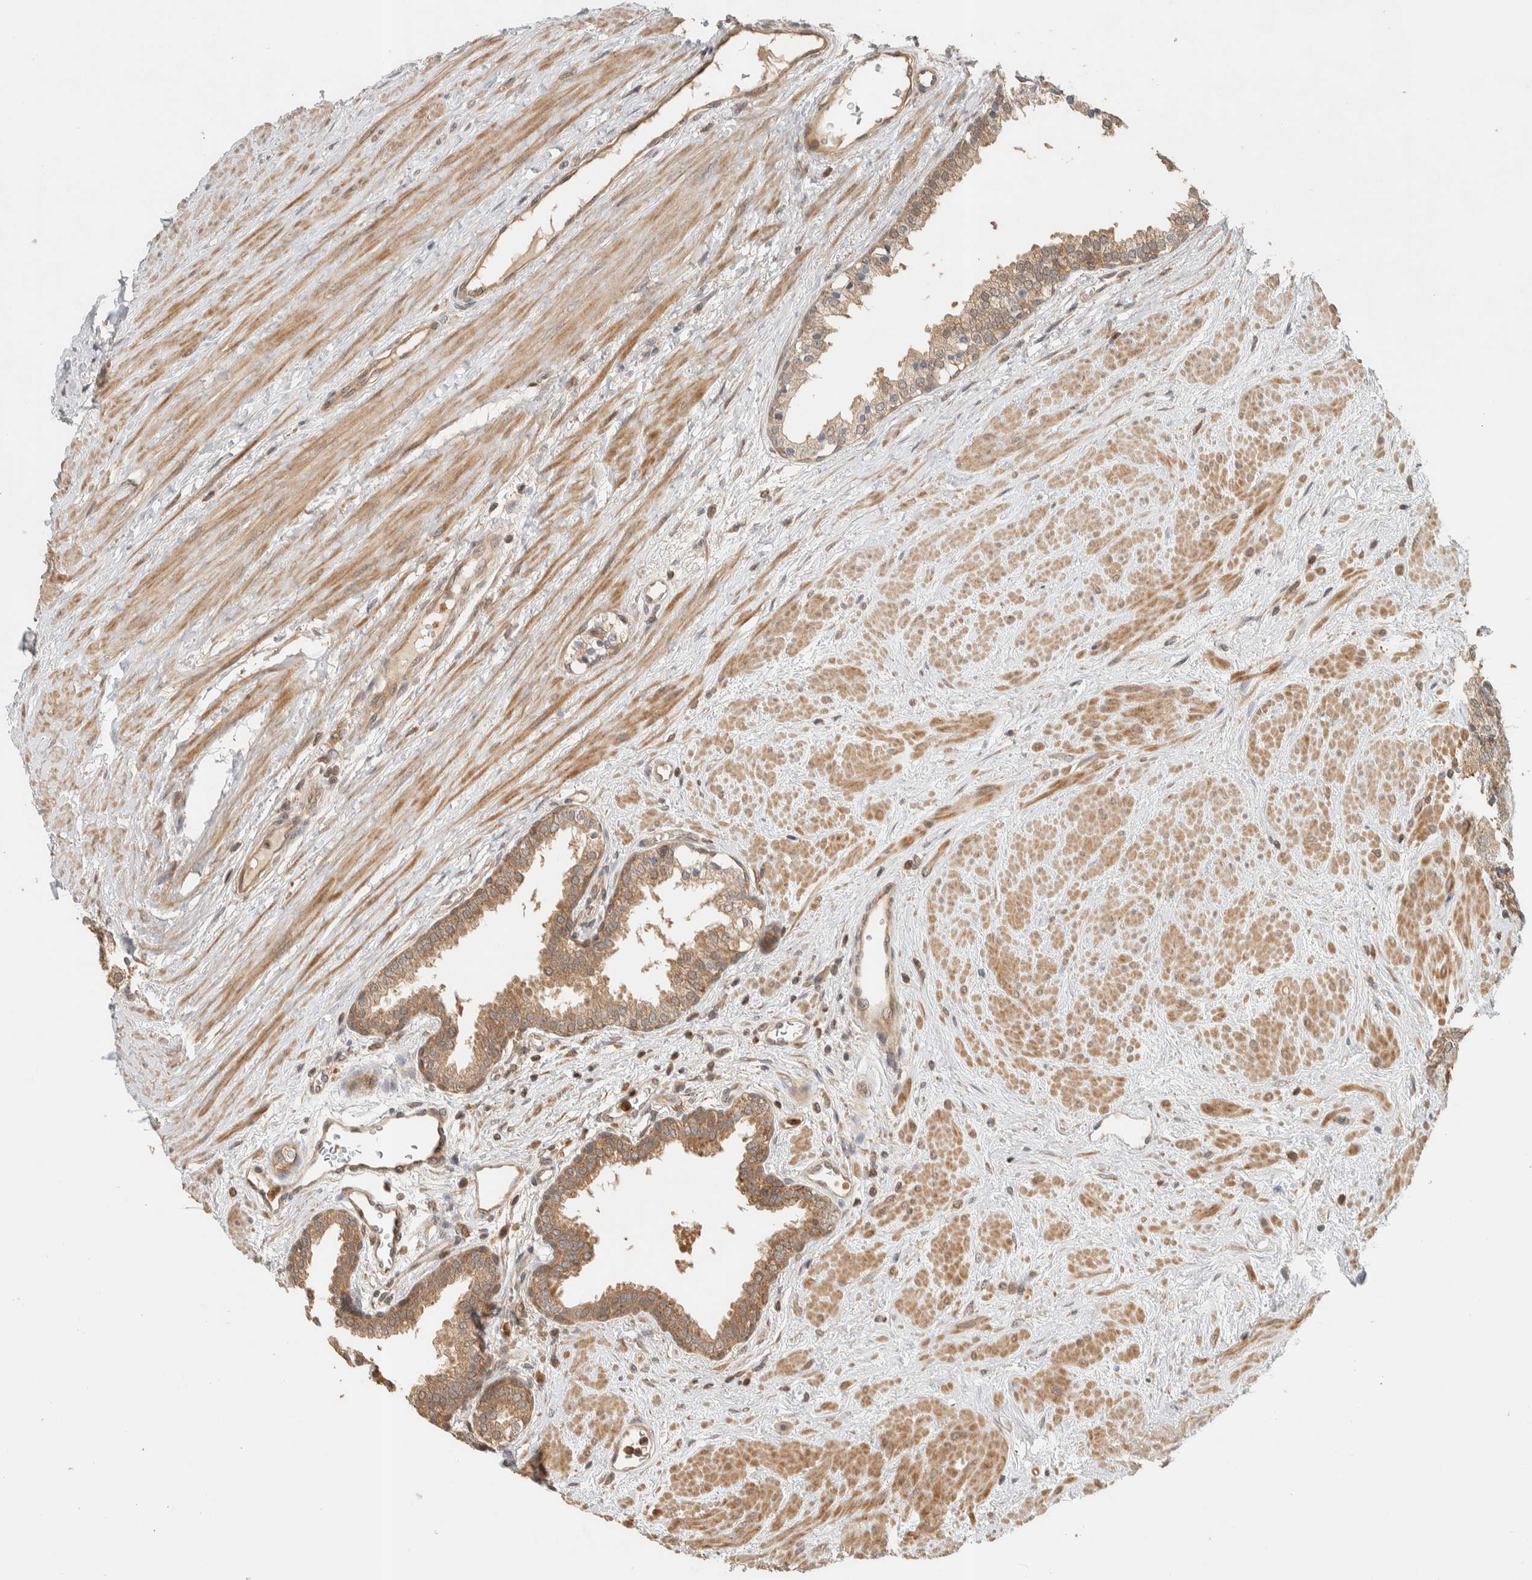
{"staining": {"intensity": "moderate", "quantity": ">75%", "location": "cytoplasmic/membranous"}, "tissue": "prostate", "cell_type": "Glandular cells", "image_type": "normal", "snomed": [{"axis": "morphology", "description": "Normal tissue, NOS"}, {"axis": "topography", "description": "Prostate"}], "caption": "Immunohistochemical staining of unremarkable human prostate demonstrates moderate cytoplasmic/membranous protein expression in about >75% of glandular cells.", "gene": "ADSS2", "patient": {"sex": "male", "age": 51}}